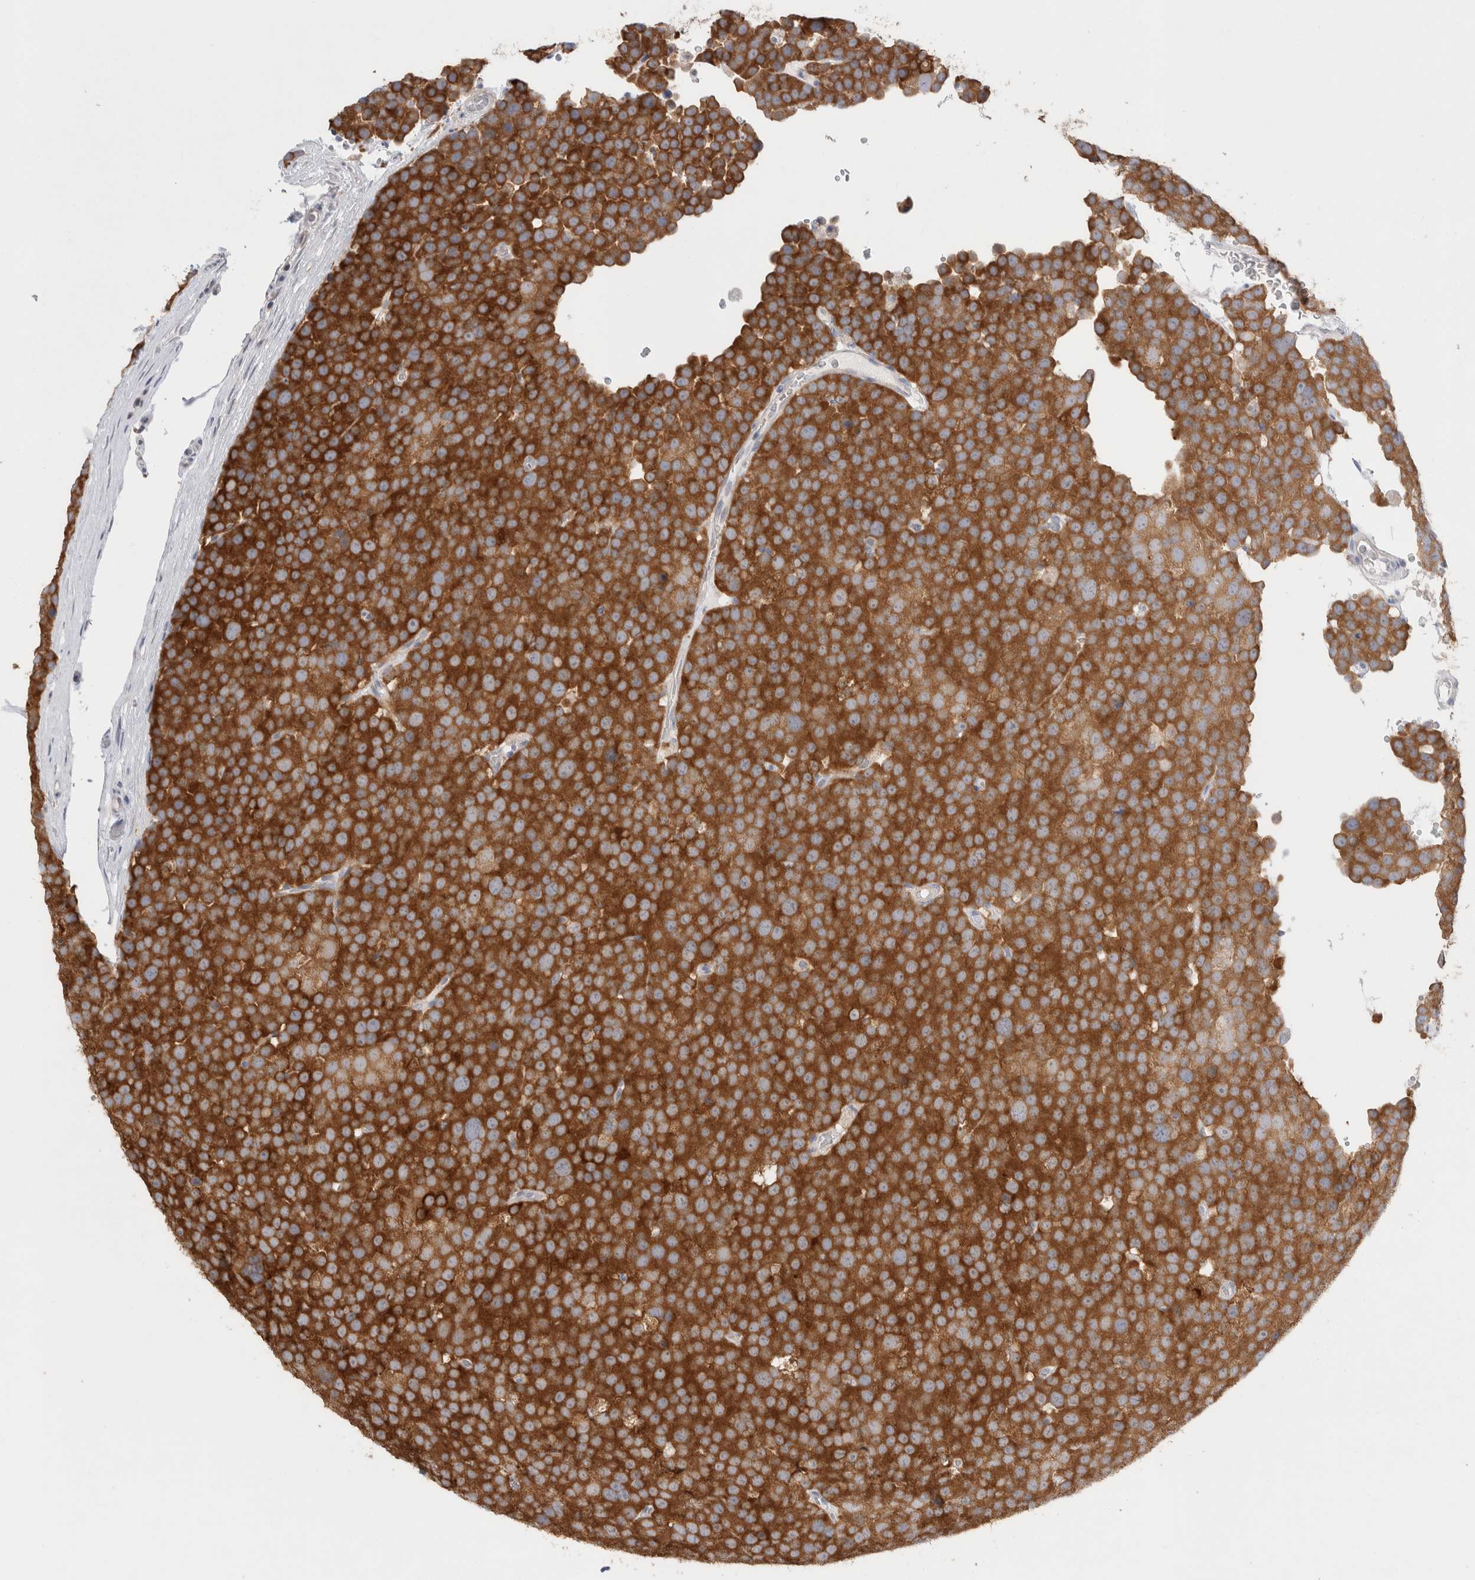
{"staining": {"intensity": "strong", "quantity": ">75%", "location": "cytoplasmic/membranous"}, "tissue": "testis cancer", "cell_type": "Tumor cells", "image_type": "cancer", "snomed": [{"axis": "morphology", "description": "Seminoma, NOS"}, {"axis": "topography", "description": "Testis"}], "caption": "Immunohistochemical staining of human testis seminoma reveals high levels of strong cytoplasmic/membranous positivity in approximately >75% of tumor cells. The protein of interest is stained brown, and the nuclei are stained in blue (DAB IHC with brightfield microscopy, high magnification).", "gene": "NDOR1", "patient": {"sex": "male", "age": 71}}